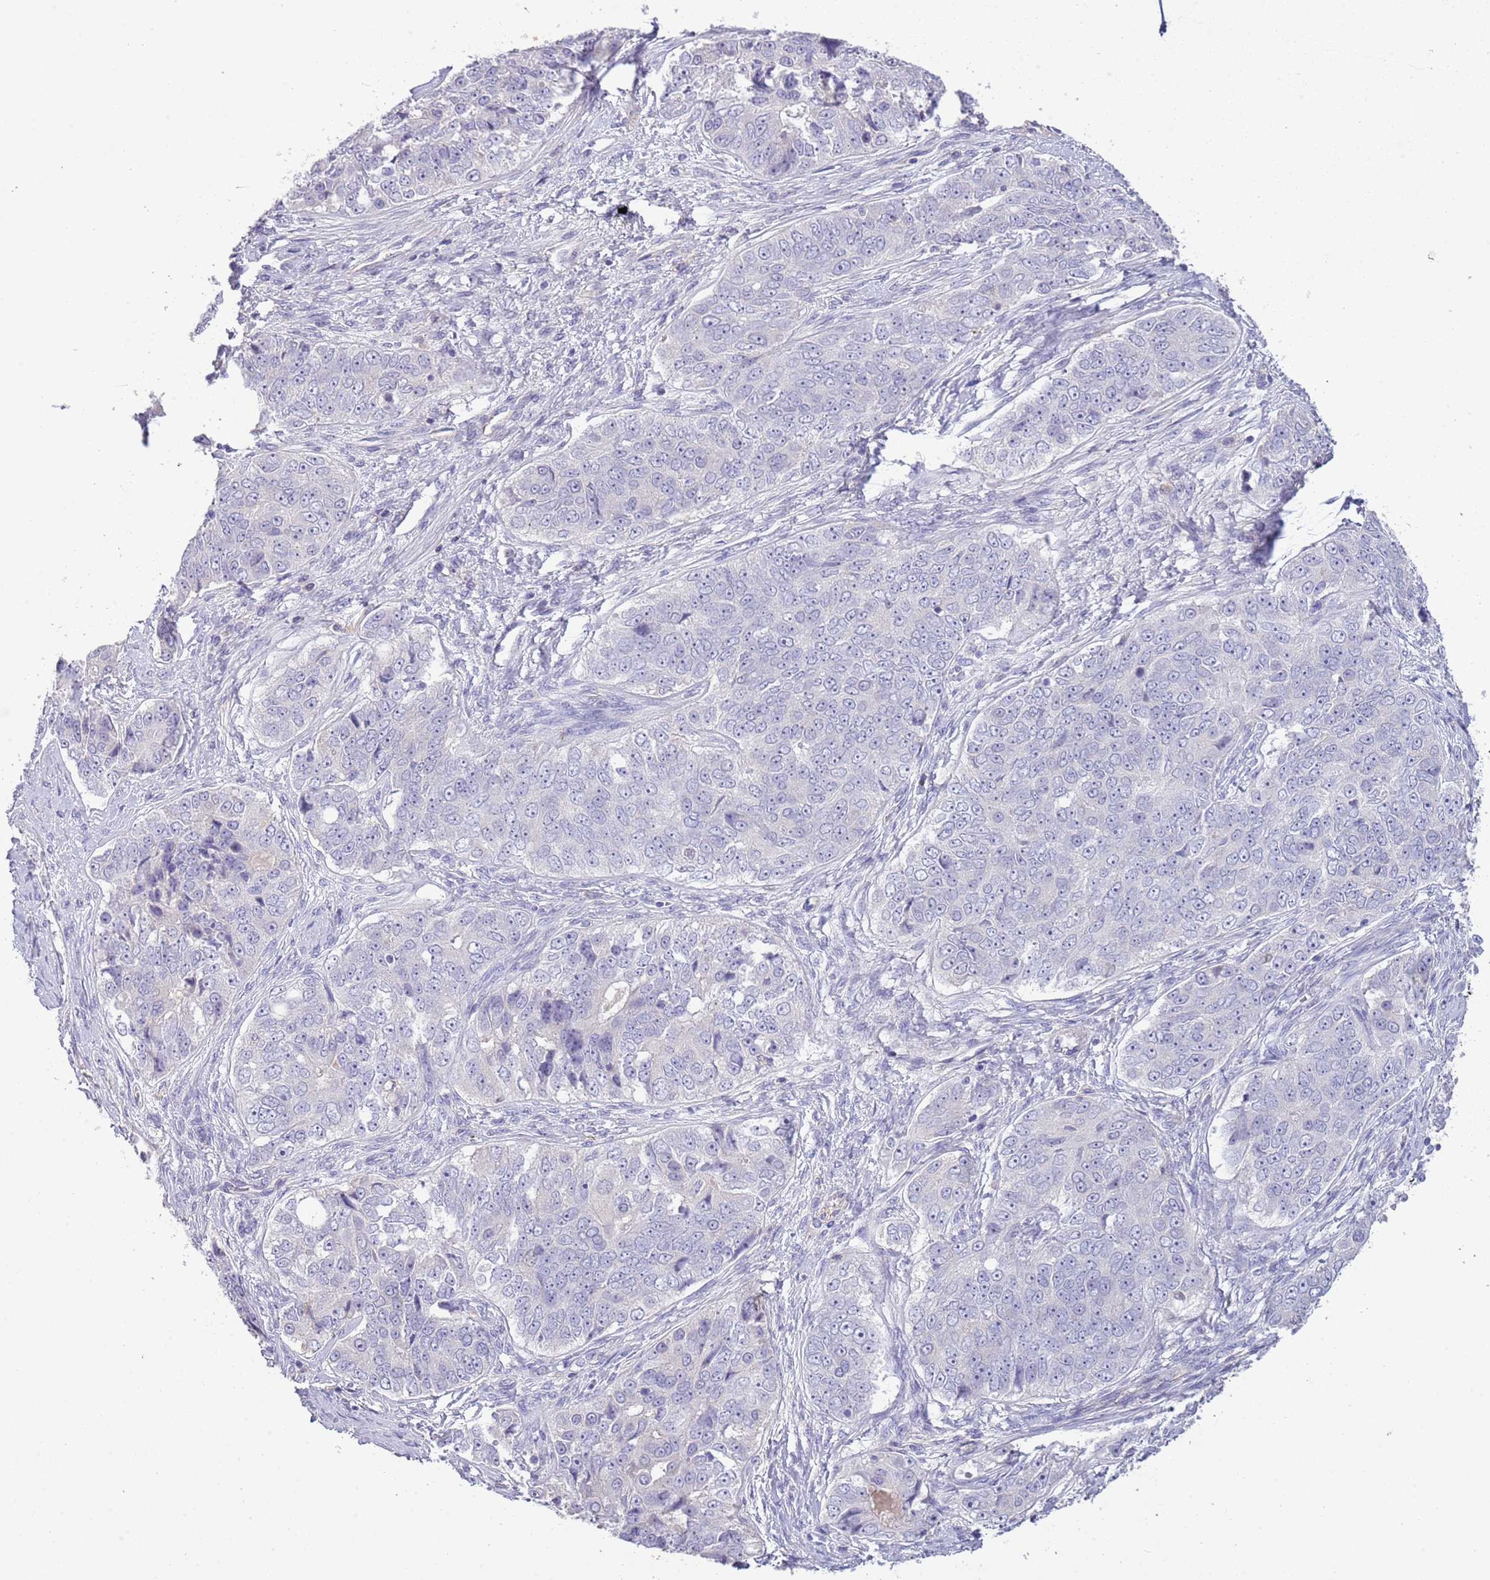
{"staining": {"intensity": "negative", "quantity": "none", "location": "none"}, "tissue": "ovarian cancer", "cell_type": "Tumor cells", "image_type": "cancer", "snomed": [{"axis": "morphology", "description": "Carcinoma, endometroid"}, {"axis": "topography", "description": "Ovary"}], "caption": "Endometroid carcinoma (ovarian) was stained to show a protein in brown. There is no significant expression in tumor cells. Nuclei are stained in blue.", "gene": "ABHD17A", "patient": {"sex": "female", "age": 51}}